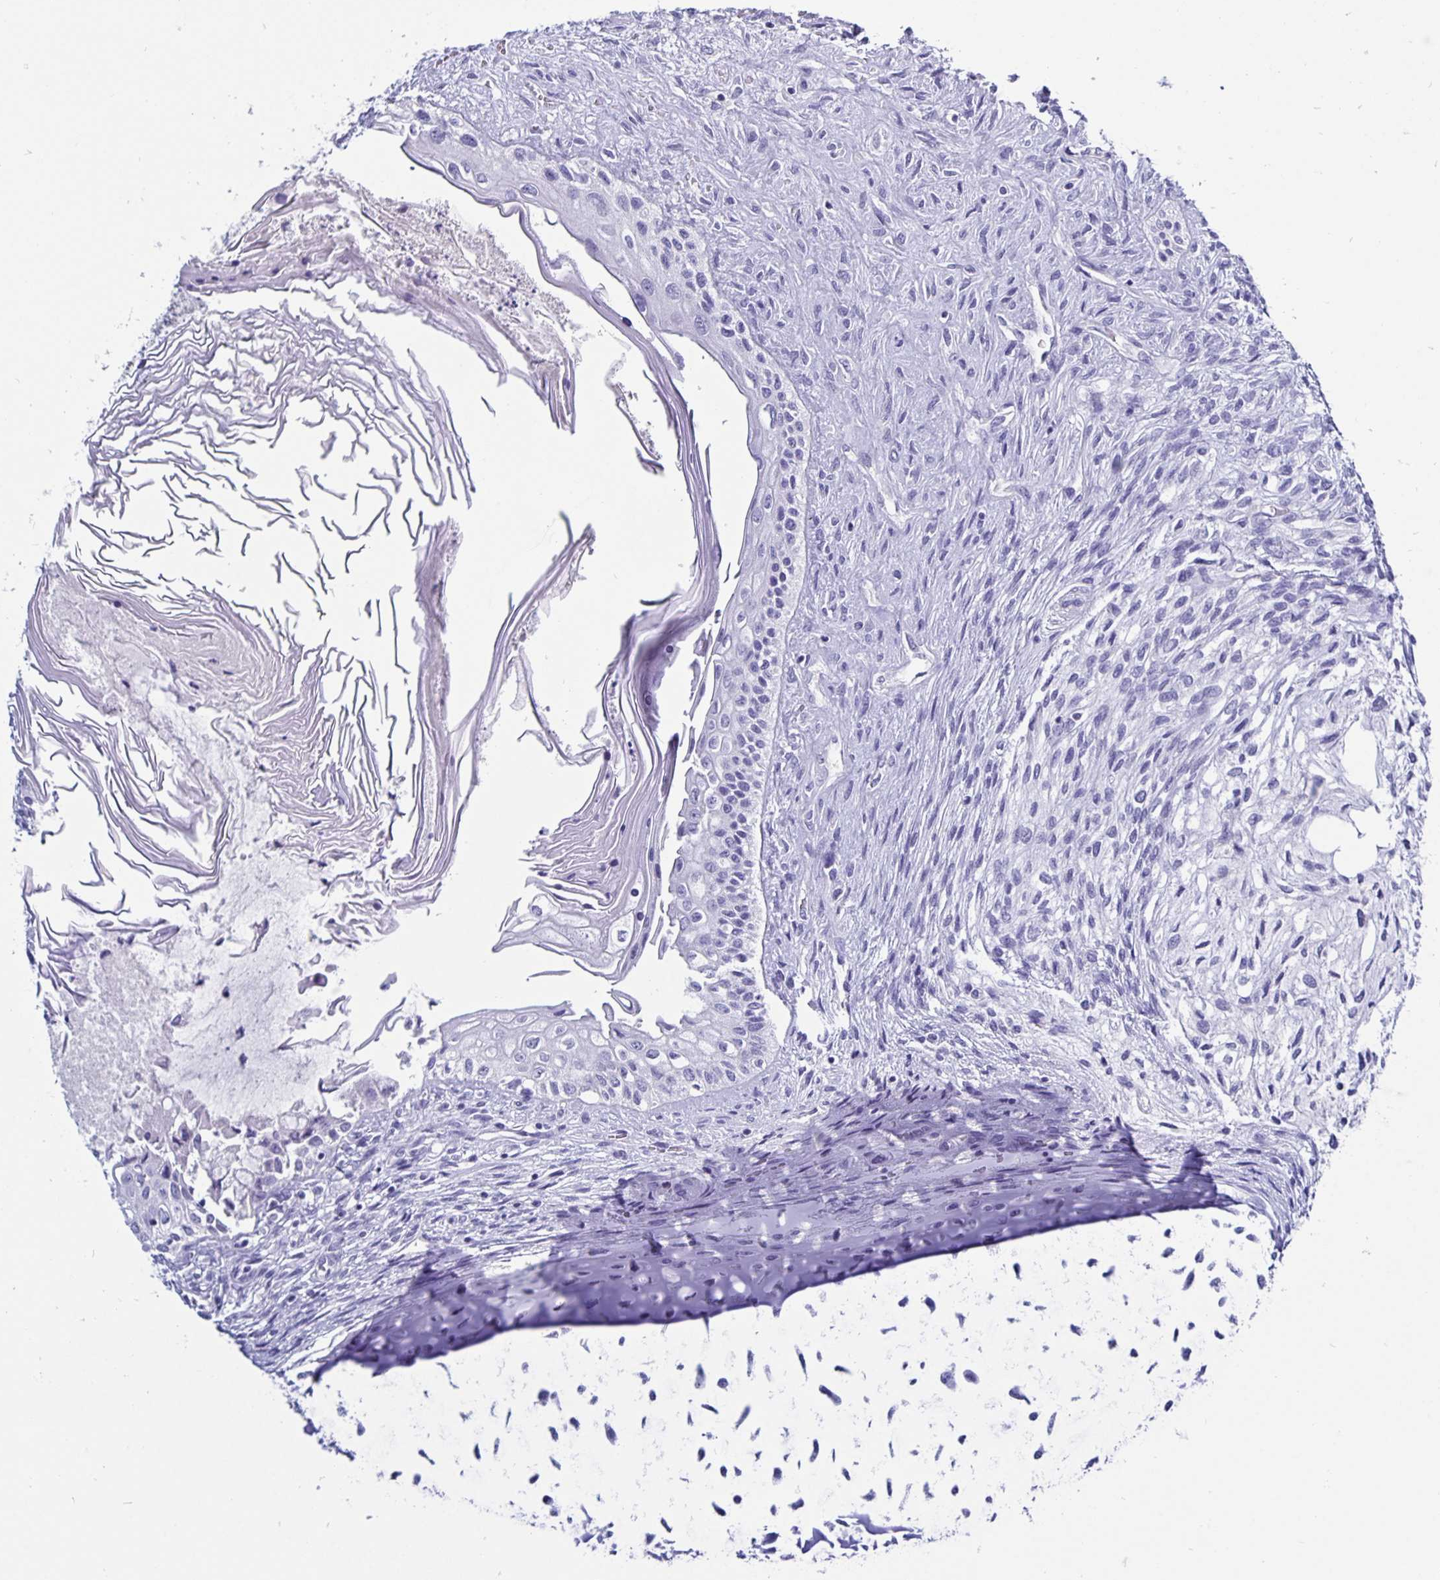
{"staining": {"intensity": "negative", "quantity": "none", "location": "none"}, "tissue": "testis cancer", "cell_type": "Tumor cells", "image_type": "cancer", "snomed": [{"axis": "morphology", "description": "Carcinoma, Embryonal, NOS"}, {"axis": "topography", "description": "Testis"}], "caption": "The photomicrograph demonstrates no staining of tumor cells in testis cancer (embryonal carcinoma). (DAB (3,3'-diaminobenzidine) immunohistochemistry, high magnification).", "gene": "ODF3B", "patient": {"sex": "male", "age": 37}}